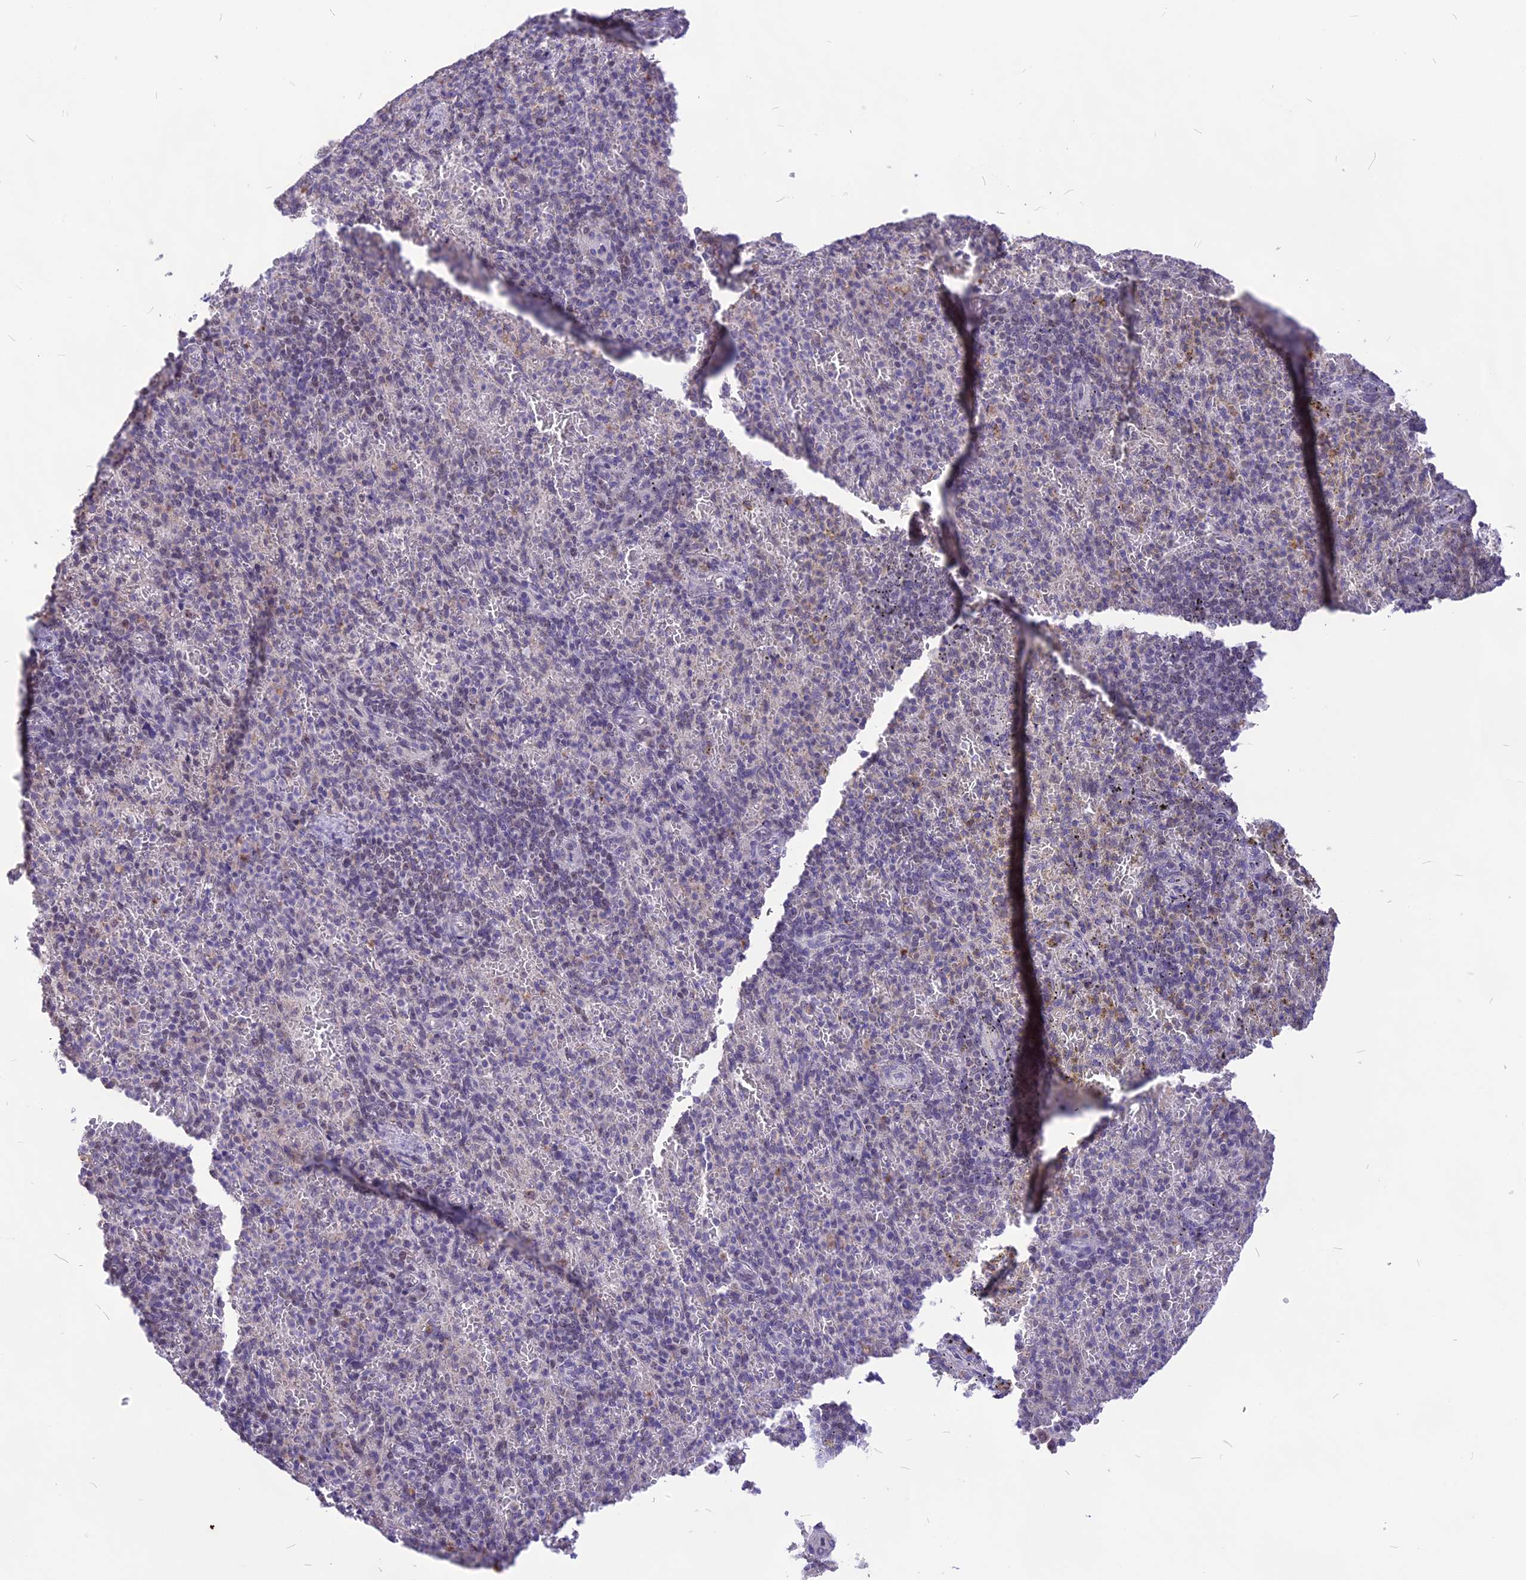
{"staining": {"intensity": "negative", "quantity": "none", "location": "none"}, "tissue": "spleen", "cell_type": "Cells in red pulp", "image_type": "normal", "snomed": [{"axis": "morphology", "description": "Normal tissue, NOS"}, {"axis": "topography", "description": "Spleen"}], "caption": "Photomicrograph shows no protein expression in cells in red pulp of normal spleen.", "gene": "CMSS1", "patient": {"sex": "female", "age": 74}}